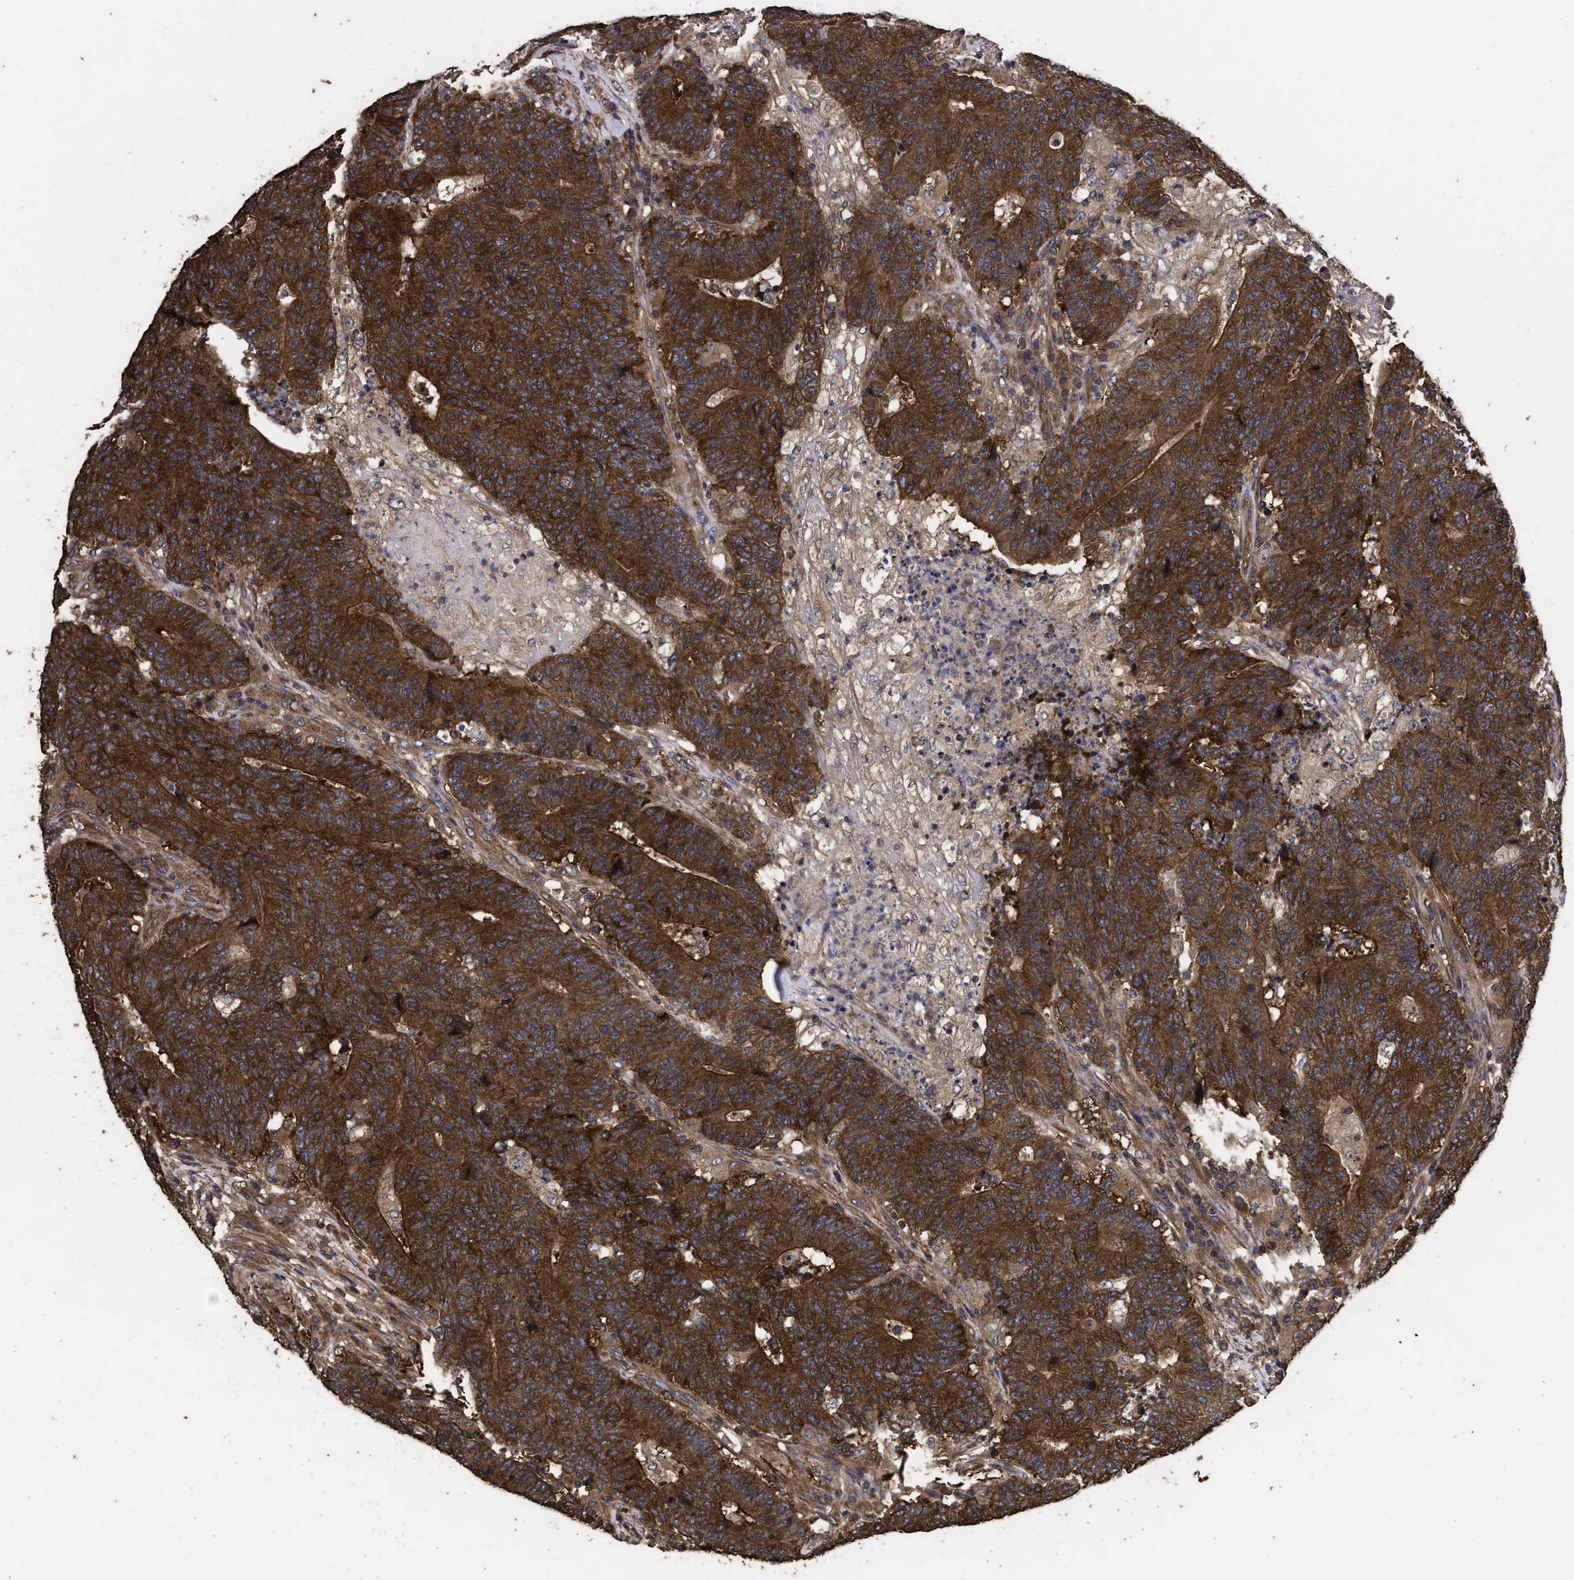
{"staining": {"intensity": "strong", "quantity": ">75%", "location": "cytoplasmic/membranous"}, "tissue": "colorectal cancer", "cell_type": "Tumor cells", "image_type": "cancer", "snomed": [{"axis": "morphology", "description": "Normal tissue, NOS"}, {"axis": "morphology", "description": "Adenocarcinoma, NOS"}, {"axis": "topography", "description": "Colon"}], "caption": "DAB (3,3'-diaminobenzidine) immunohistochemical staining of human colorectal adenocarcinoma exhibits strong cytoplasmic/membranous protein staining in approximately >75% of tumor cells. The protein of interest is stained brown, and the nuclei are stained in blue (DAB (3,3'-diaminobenzidine) IHC with brightfield microscopy, high magnification).", "gene": "MARS1", "patient": {"sex": "female", "age": 75}}